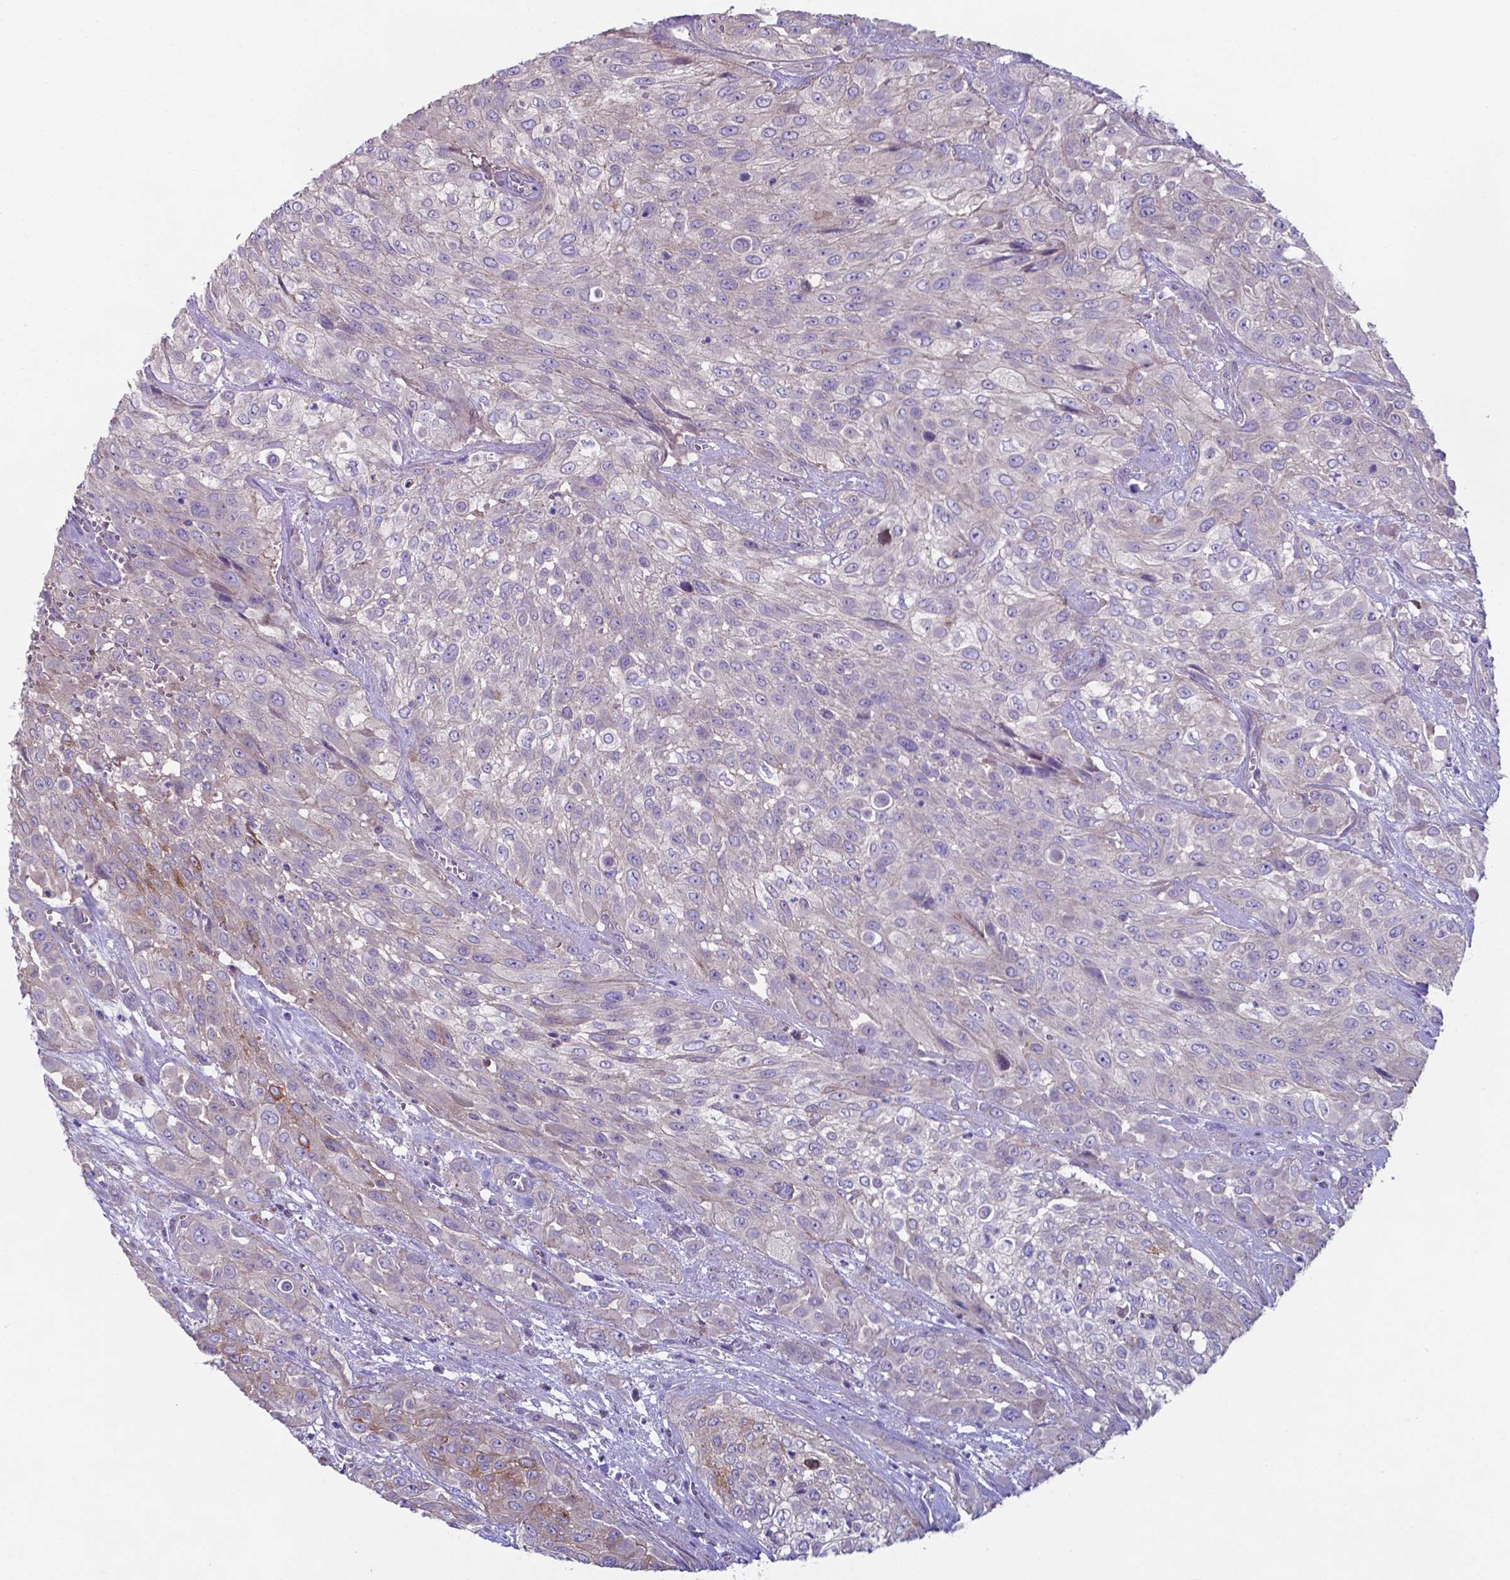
{"staining": {"intensity": "negative", "quantity": "none", "location": "none"}, "tissue": "urothelial cancer", "cell_type": "Tumor cells", "image_type": "cancer", "snomed": [{"axis": "morphology", "description": "Urothelial carcinoma, High grade"}, {"axis": "topography", "description": "Urinary bladder"}], "caption": "DAB (3,3'-diaminobenzidine) immunohistochemical staining of urothelial carcinoma (high-grade) reveals no significant staining in tumor cells.", "gene": "TYRO3", "patient": {"sex": "male", "age": 57}}